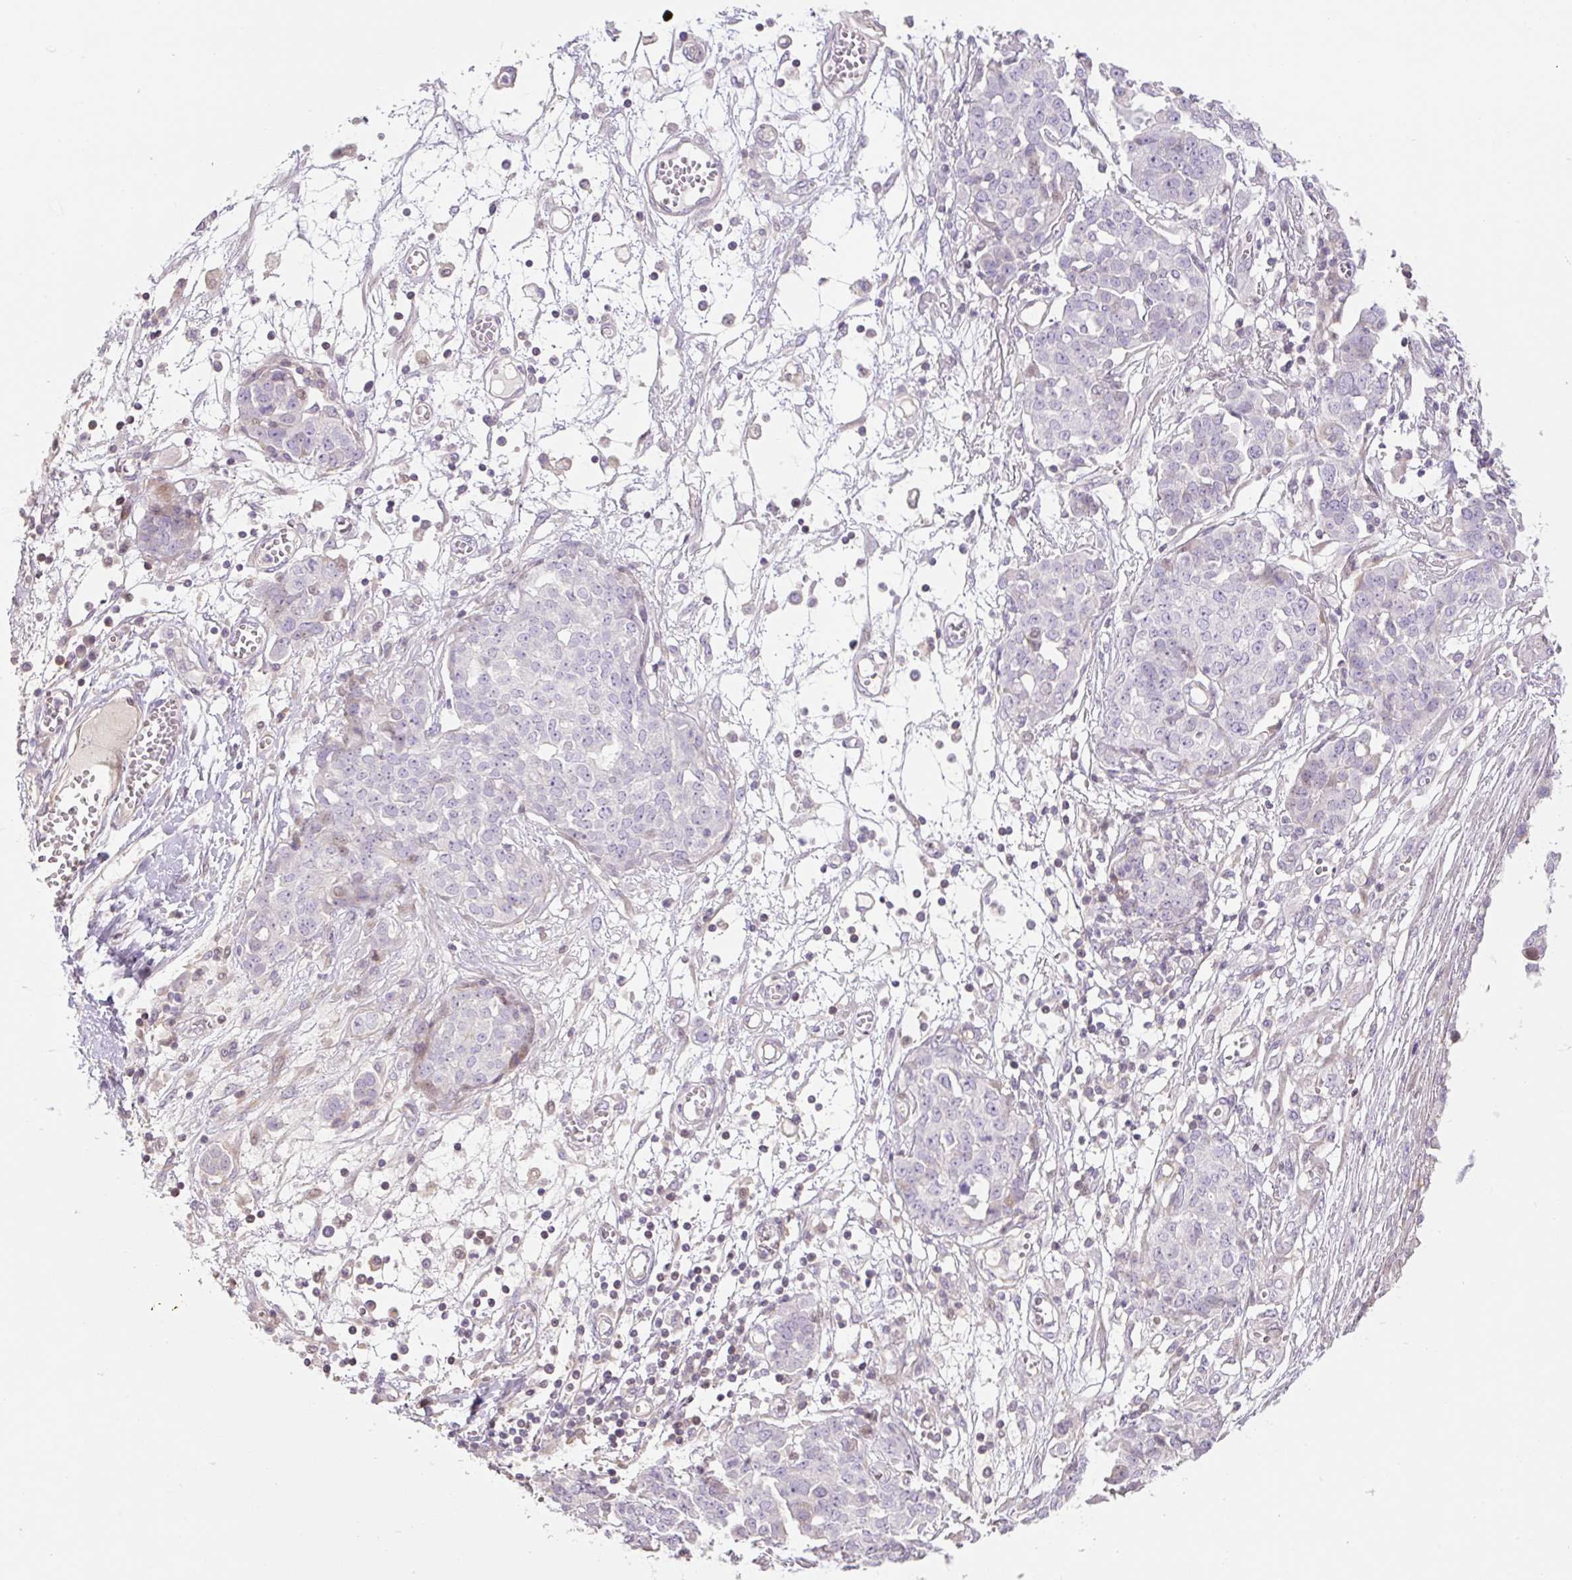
{"staining": {"intensity": "negative", "quantity": "none", "location": "none"}, "tissue": "ovarian cancer", "cell_type": "Tumor cells", "image_type": "cancer", "snomed": [{"axis": "morphology", "description": "Cystadenocarcinoma, serous, NOS"}, {"axis": "topography", "description": "Soft tissue"}, {"axis": "topography", "description": "Ovary"}], "caption": "An image of ovarian cancer stained for a protein reveals no brown staining in tumor cells. Brightfield microscopy of immunohistochemistry stained with DAB (3,3'-diaminobenzidine) (brown) and hematoxylin (blue), captured at high magnification.", "gene": "ZNF552", "patient": {"sex": "female", "age": 57}}